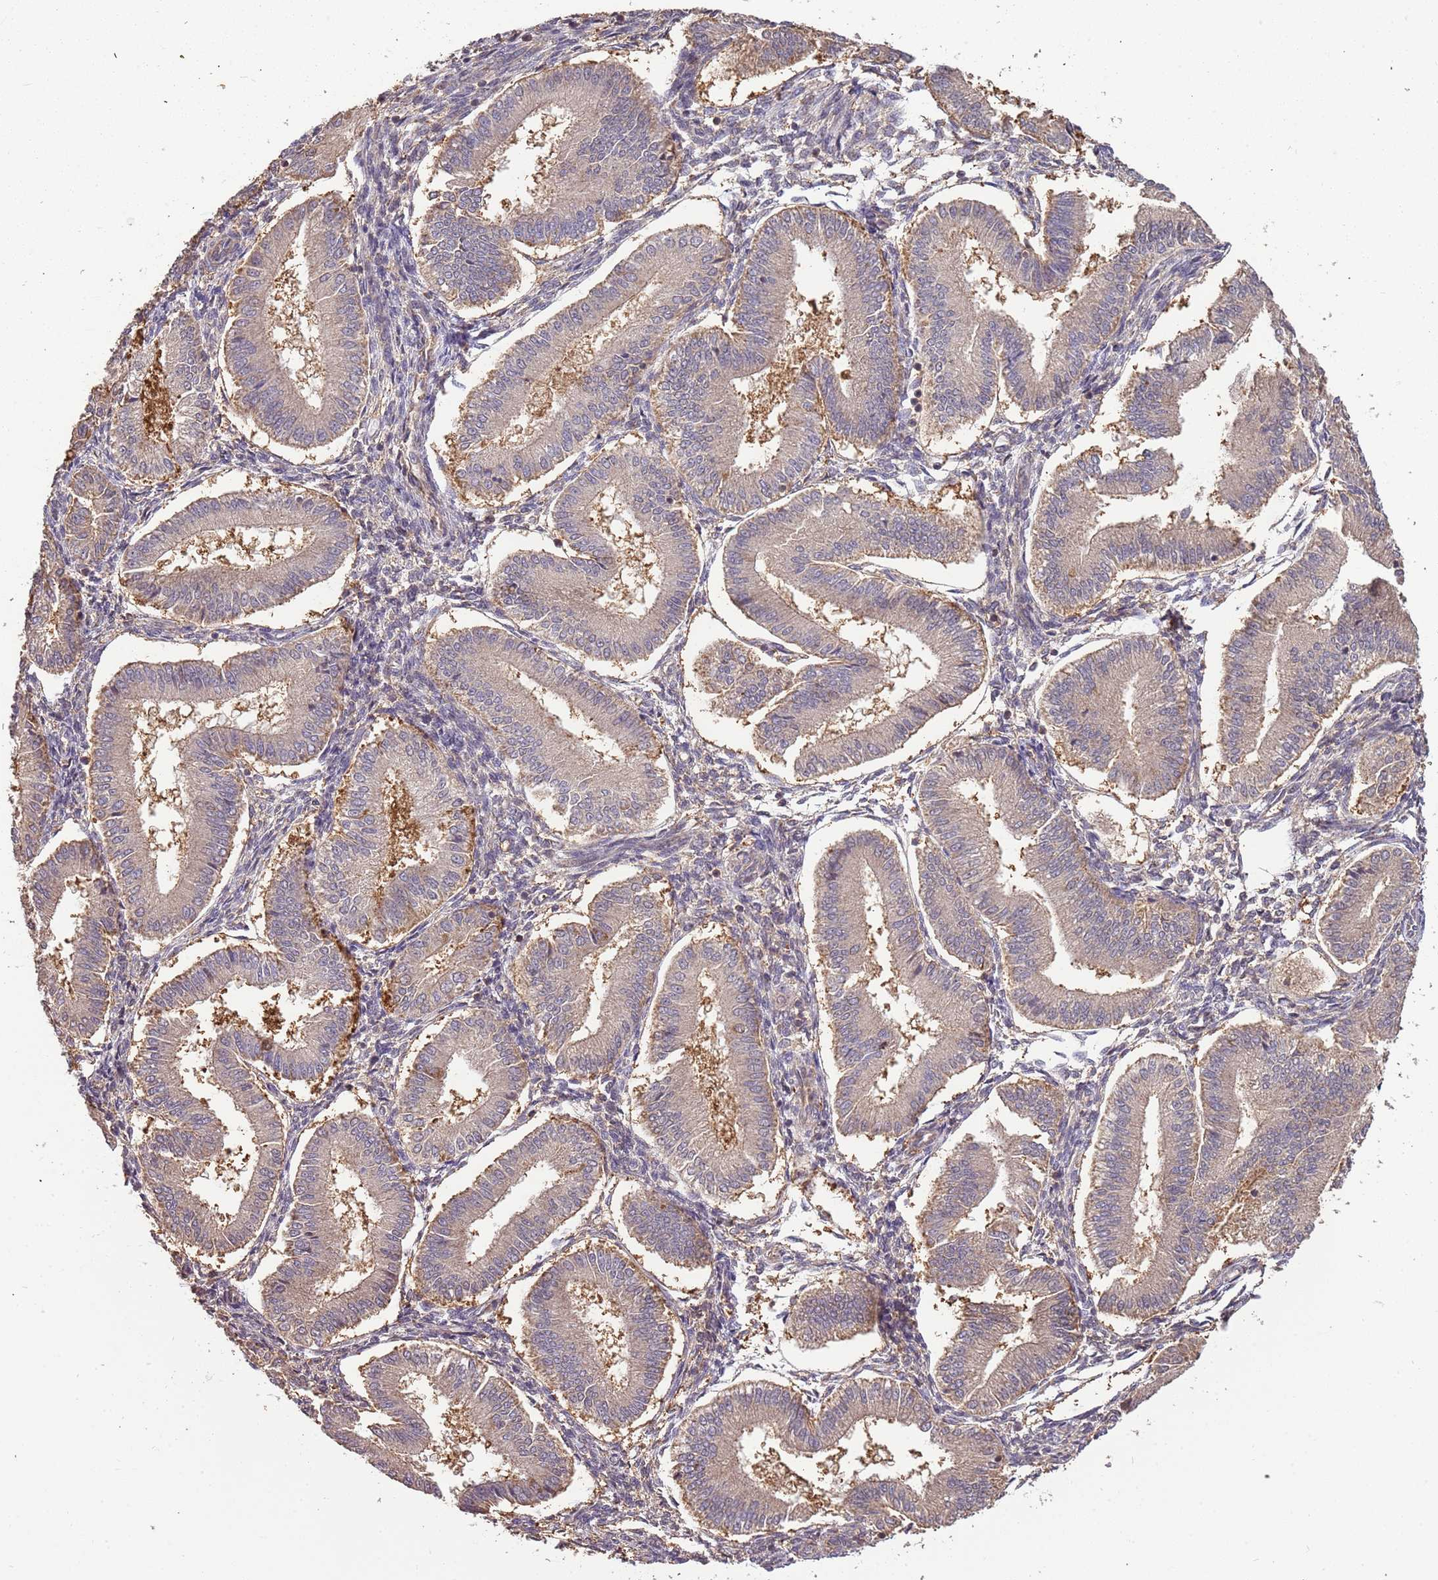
{"staining": {"intensity": "moderate", "quantity": "25%-75%", "location": "nuclear"}, "tissue": "endometrium", "cell_type": "Cells in endometrial stroma", "image_type": "normal", "snomed": [{"axis": "morphology", "description": "Normal tissue, NOS"}, {"axis": "topography", "description": "Endometrium"}], "caption": "Protein expression analysis of unremarkable endometrium displays moderate nuclear positivity in about 25%-75% of cells in endometrial stroma.", "gene": "IL17RD", "patient": {"sex": "female", "age": 39}}